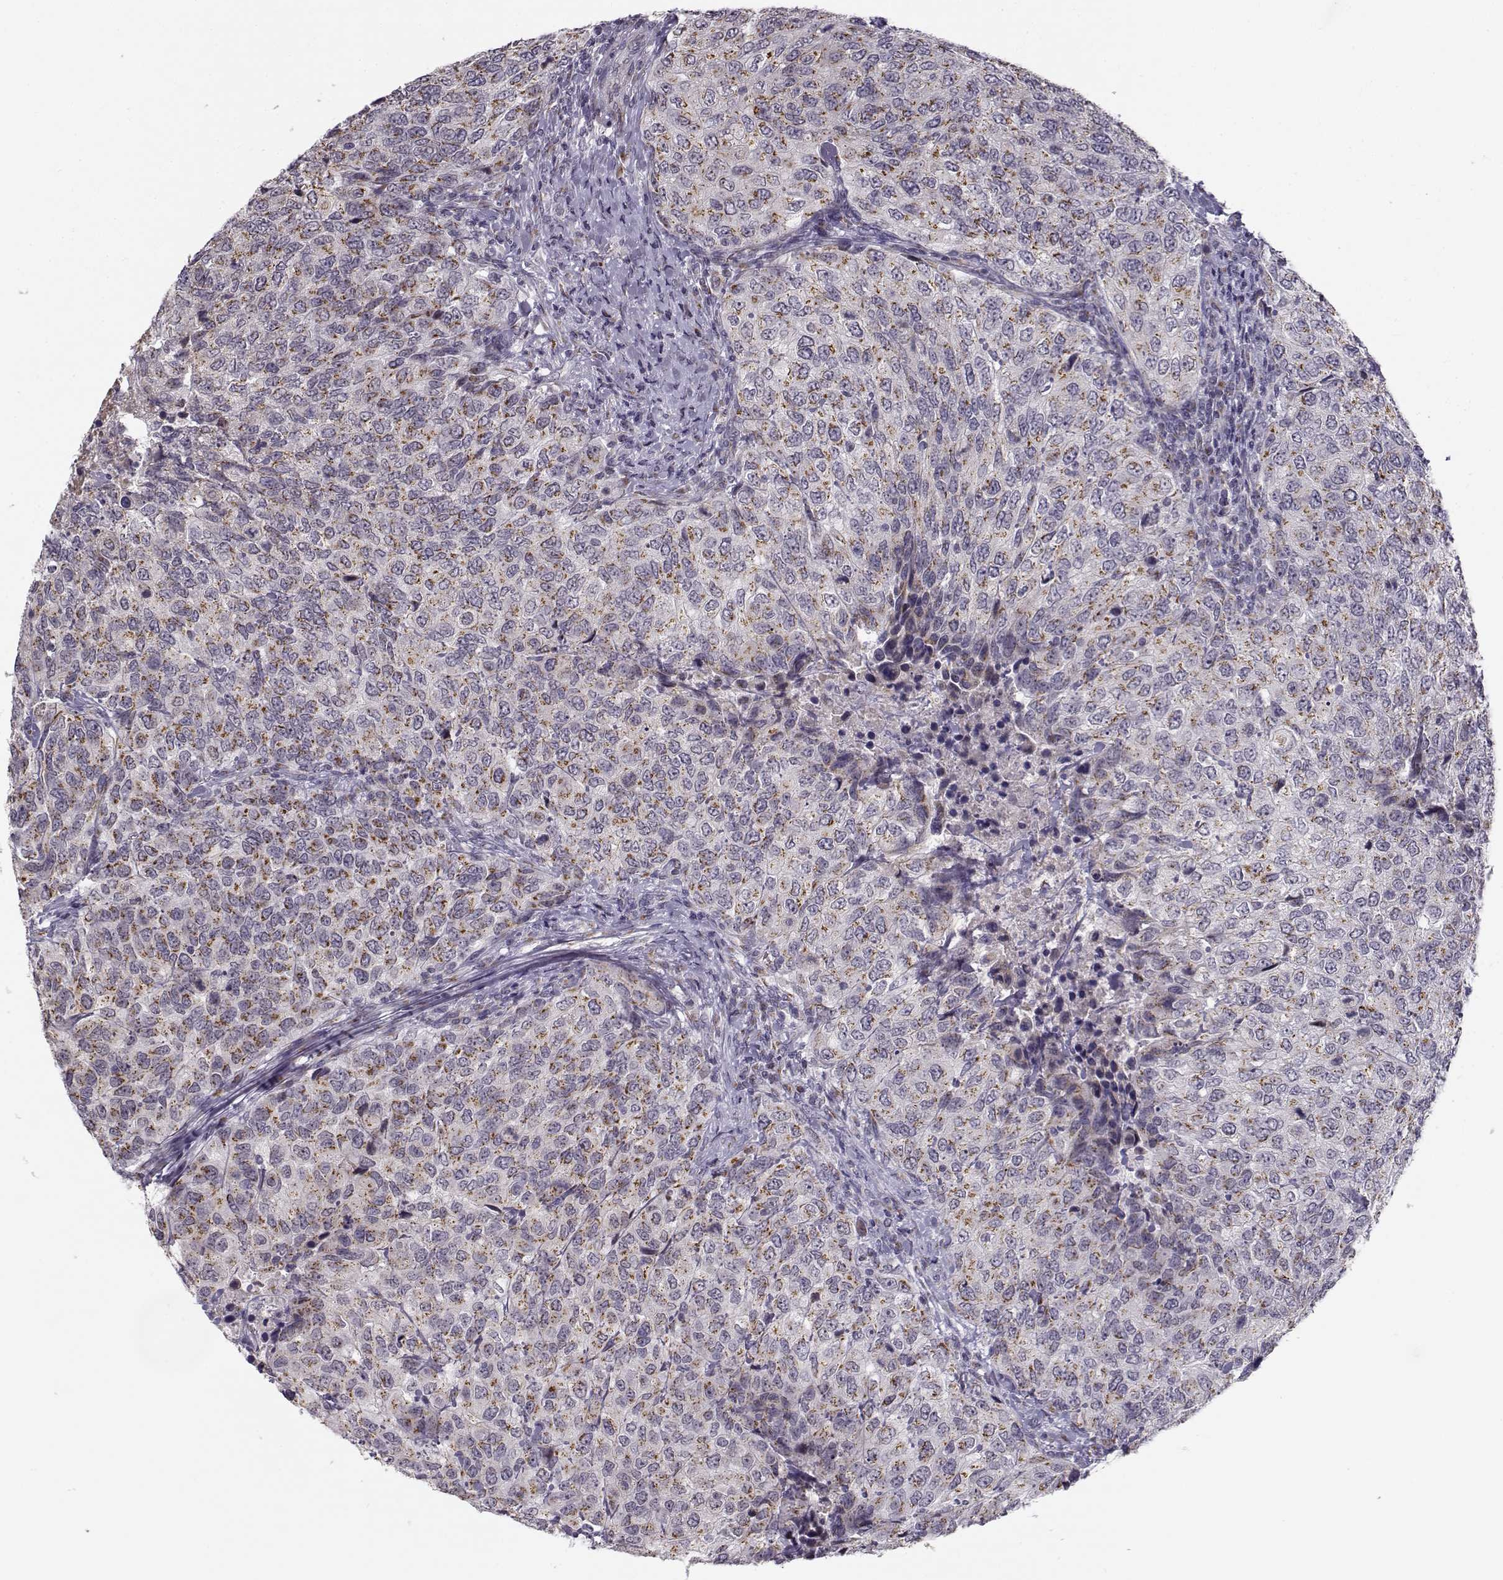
{"staining": {"intensity": "weak", "quantity": ">75%", "location": "cytoplasmic/membranous"}, "tissue": "urothelial cancer", "cell_type": "Tumor cells", "image_type": "cancer", "snomed": [{"axis": "morphology", "description": "Urothelial carcinoma, High grade"}, {"axis": "topography", "description": "Urinary bladder"}], "caption": "High-magnification brightfield microscopy of high-grade urothelial carcinoma stained with DAB (brown) and counterstained with hematoxylin (blue). tumor cells exhibit weak cytoplasmic/membranous staining is appreciated in approximately>75% of cells. Using DAB (3,3'-diaminobenzidine) (brown) and hematoxylin (blue) stains, captured at high magnification using brightfield microscopy.", "gene": "SLC4A5", "patient": {"sex": "female", "age": 78}}